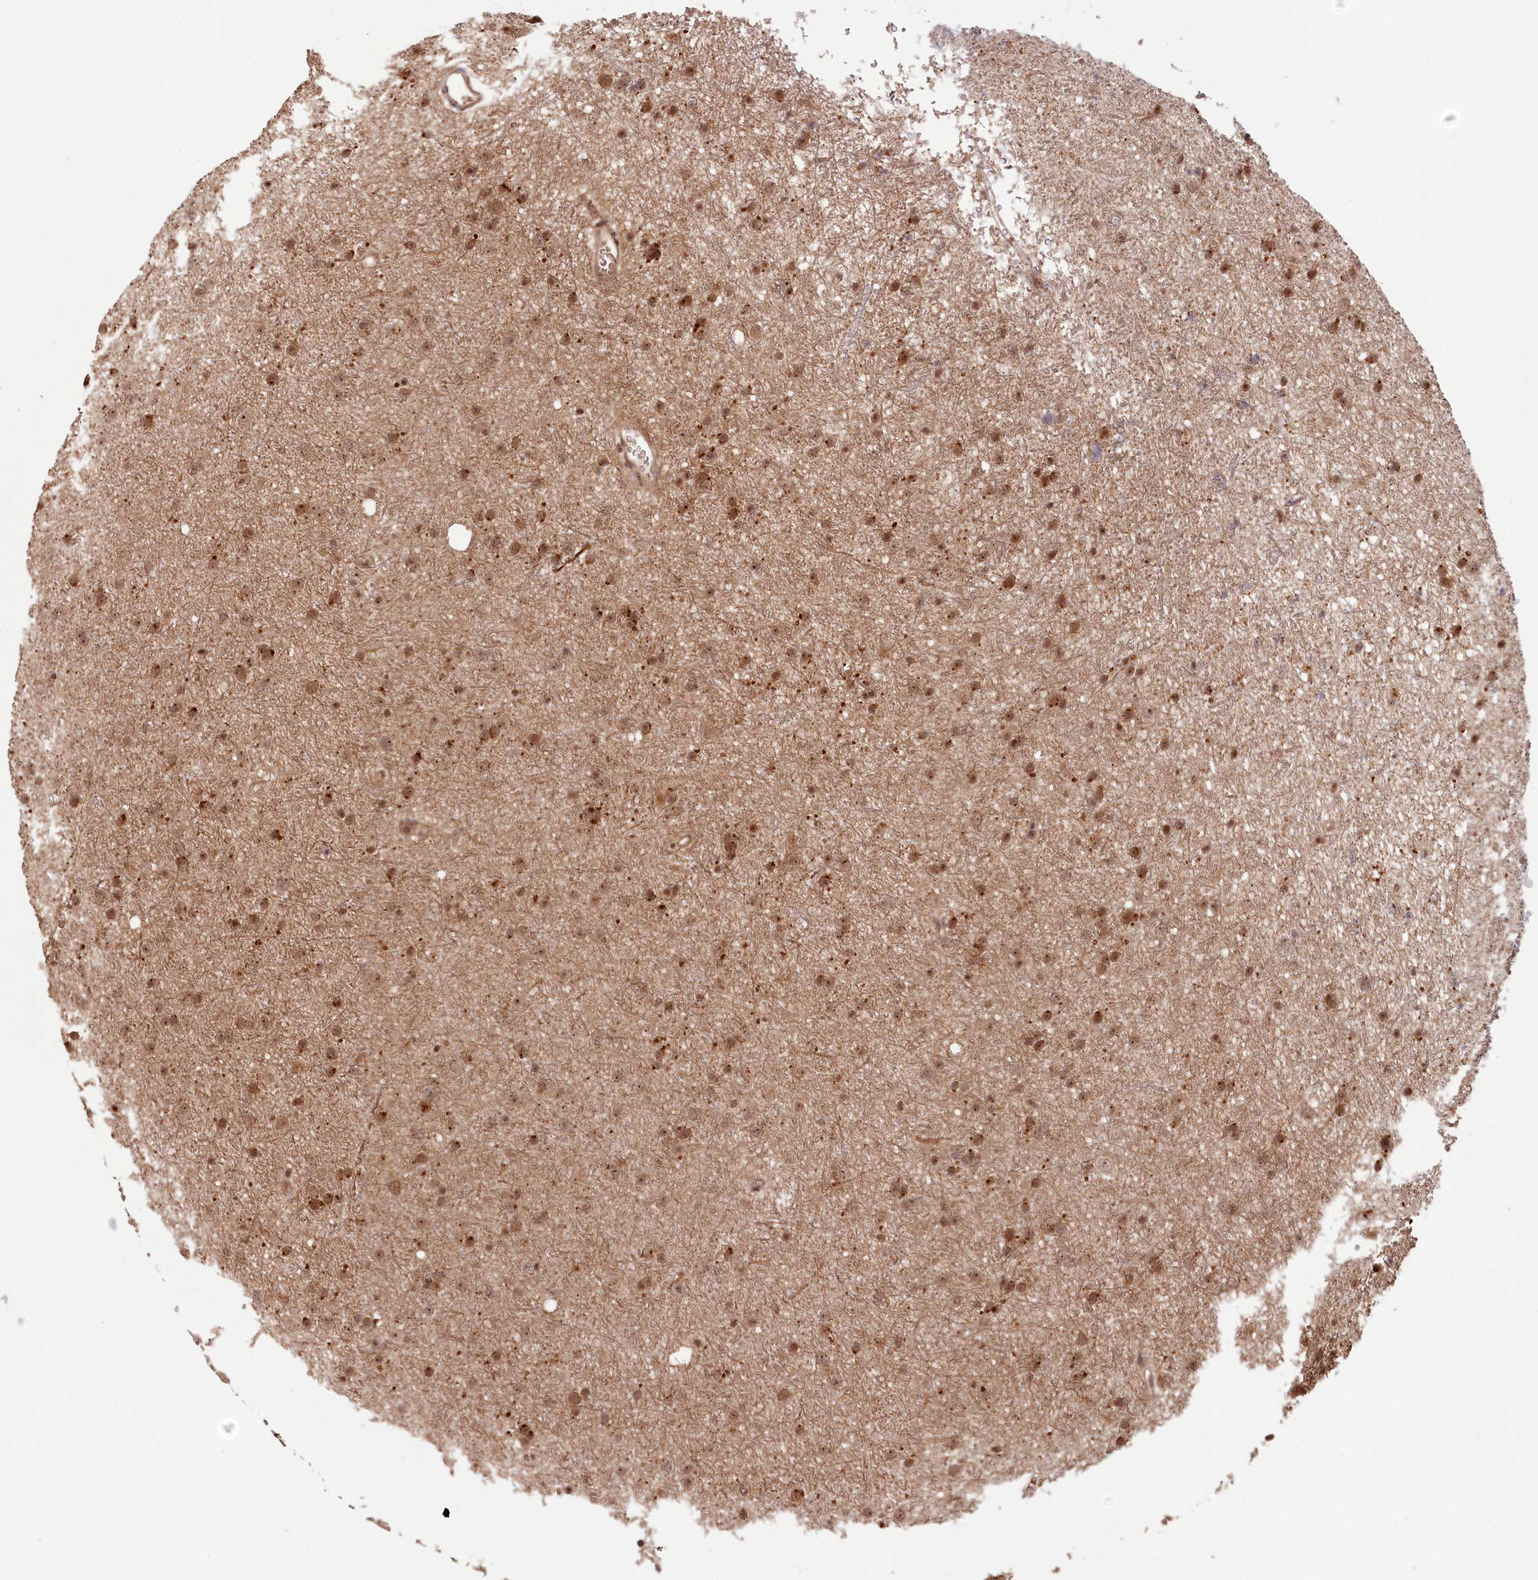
{"staining": {"intensity": "moderate", "quantity": ">75%", "location": "cytoplasmic/membranous,nuclear"}, "tissue": "glioma", "cell_type": "Tumor cells", "image_type": "cancer", "snomed": [{"axis": "morphology", "description": "Glioma, malignant, Low grade"}, {"axis": "topography", "description": "Cerebral cortex"}], "caption": "Immunohistochemistry image of neoplastic tissue: human glioma stained using IHC shows medium levels of moderate protein expression localized specifically in the cytoplasmic/membranous and nuclear of tumor cells, appearing as a cytoplasmic/membranous and nuclear brown color.", "gene": "WAPL", "patient": {"sex": "female", "age": 39}}